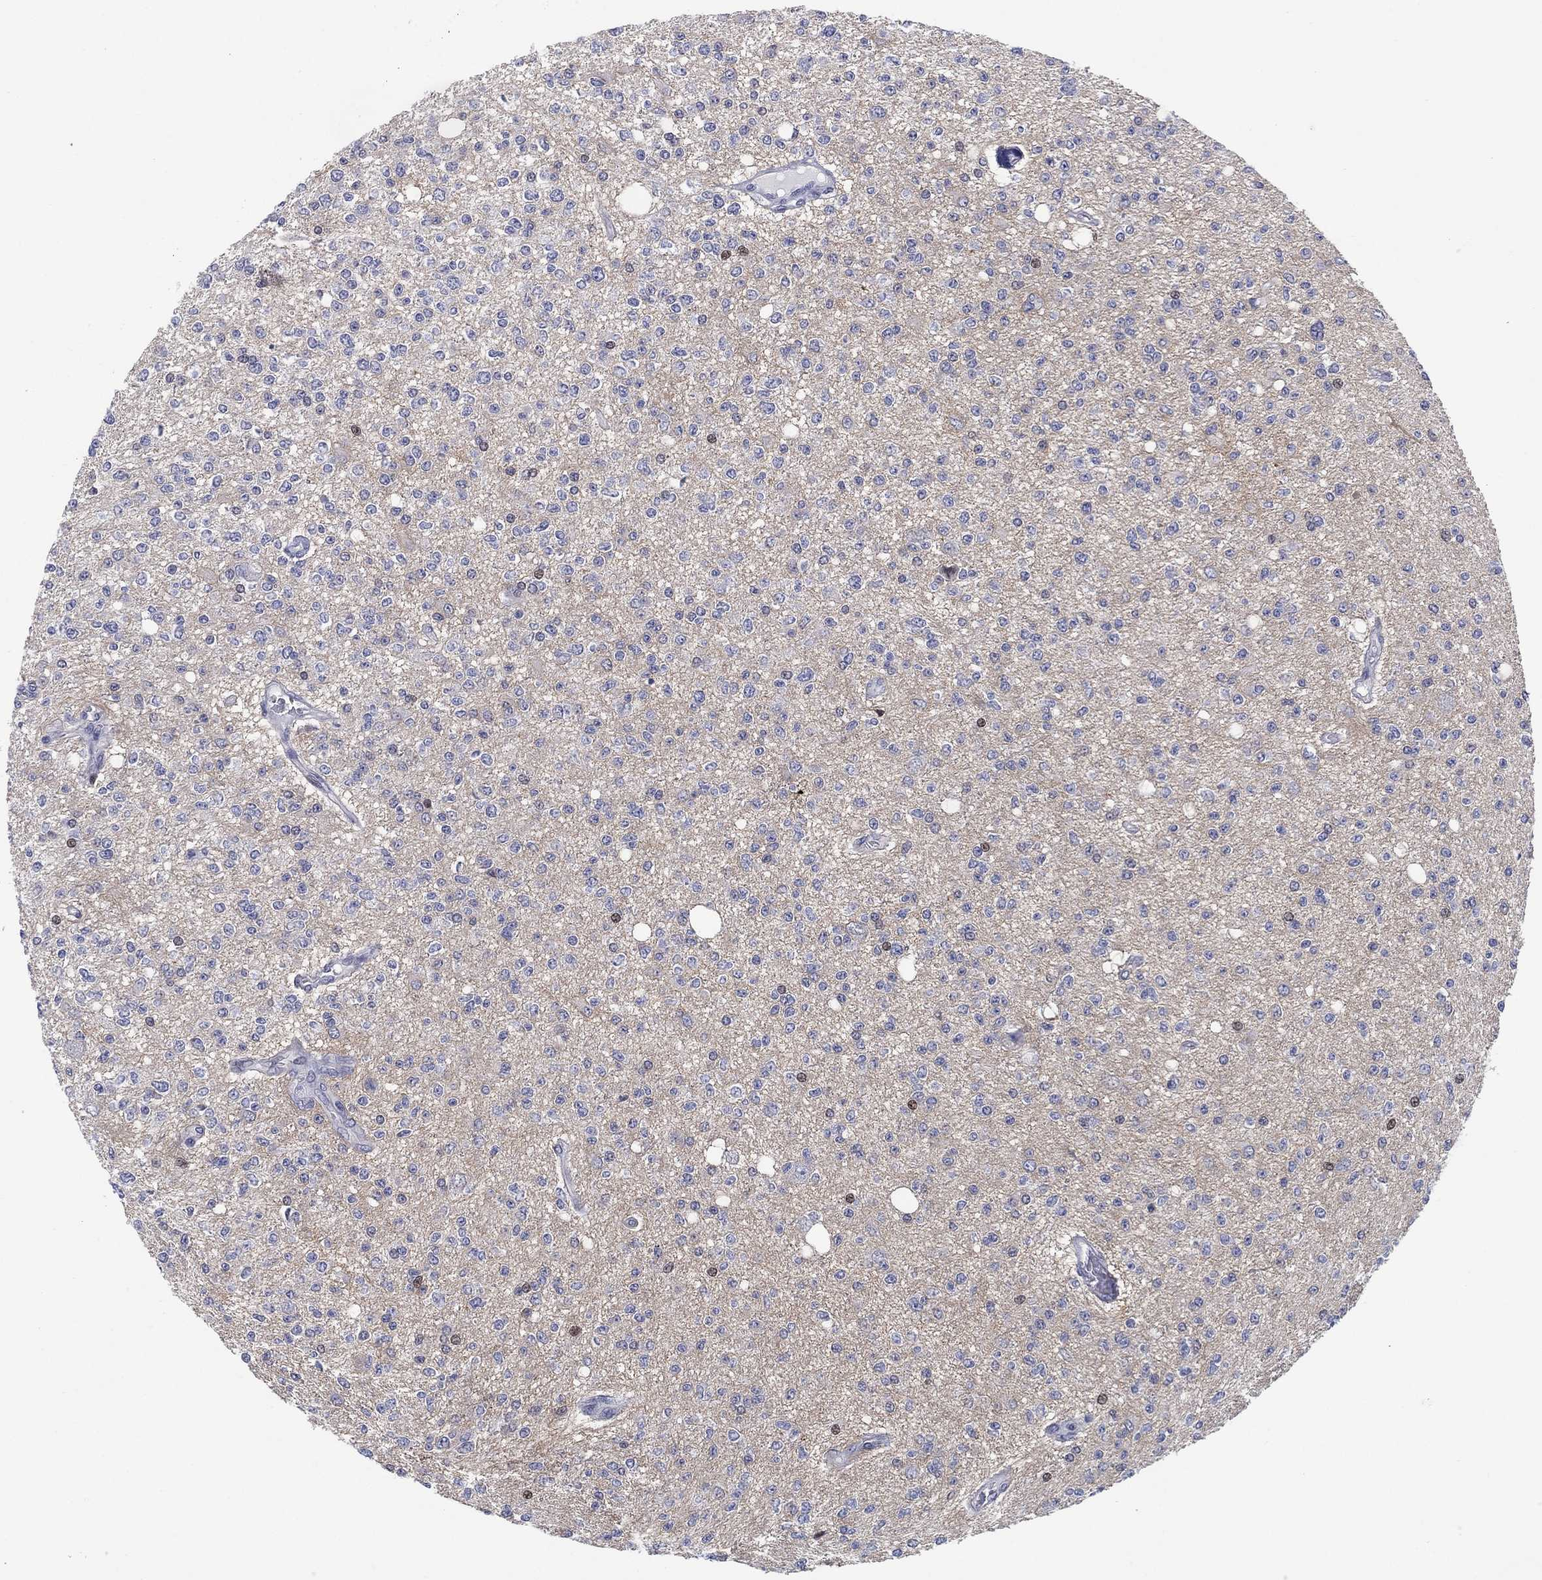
{"staining": {"intensity": "negative", "quantity": "none", "location": "none"}, "tissue": "glioma", "cell_type": "Tumor cells", "image_type": "cancer", "snomed": [{"axis": "morphology", "description": "Glioma, malignant, Low grade"}, {"axis": "topography", "description": "Brain"}], "caption": "Tumor cells are negative for protein expression in human glioma.", "gene": "SLC4A4", "patient": {"sex": "male", "age": 67}}